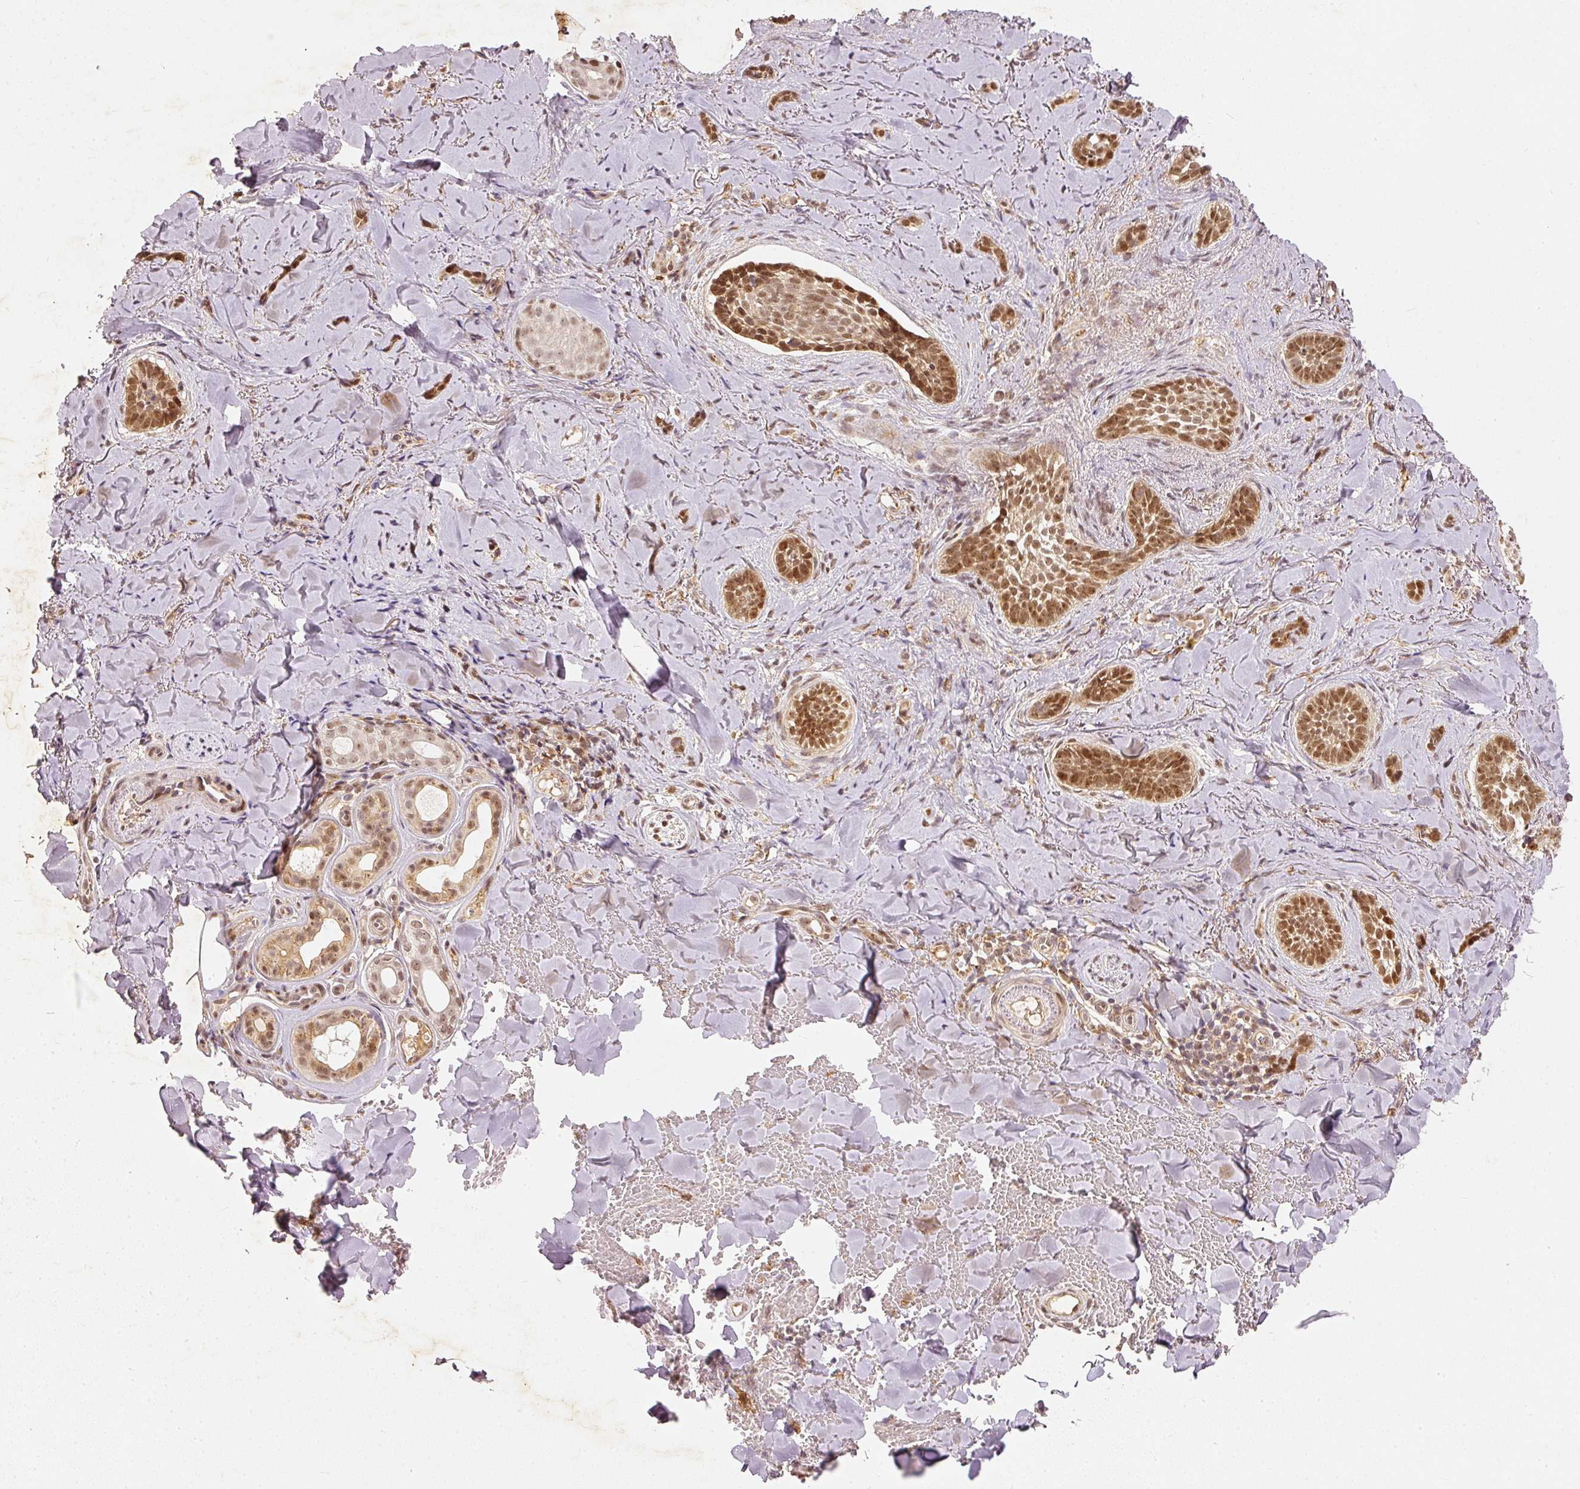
{"staining": {"intensity": "moderate", "quantity": ">75%", "location": "nuclear"}, "tissue": "skin cancer", "cell_type": "Tumor cells", "image_type": "cancer", "snomed": [{"axis": "morphology", "description": "Basal cell carcinoma"}, {"axis": "topography", "description": "Skin"}], "caption": "High-power microscopy captured an immunohistochemistry photomicrograph of skin basal cell carcinoma, revealing moderate nuclear positivity in approximately >75% of tumor cells.", "gene": "ZNF580", "patient": {"sex": "female", "age": 55}}